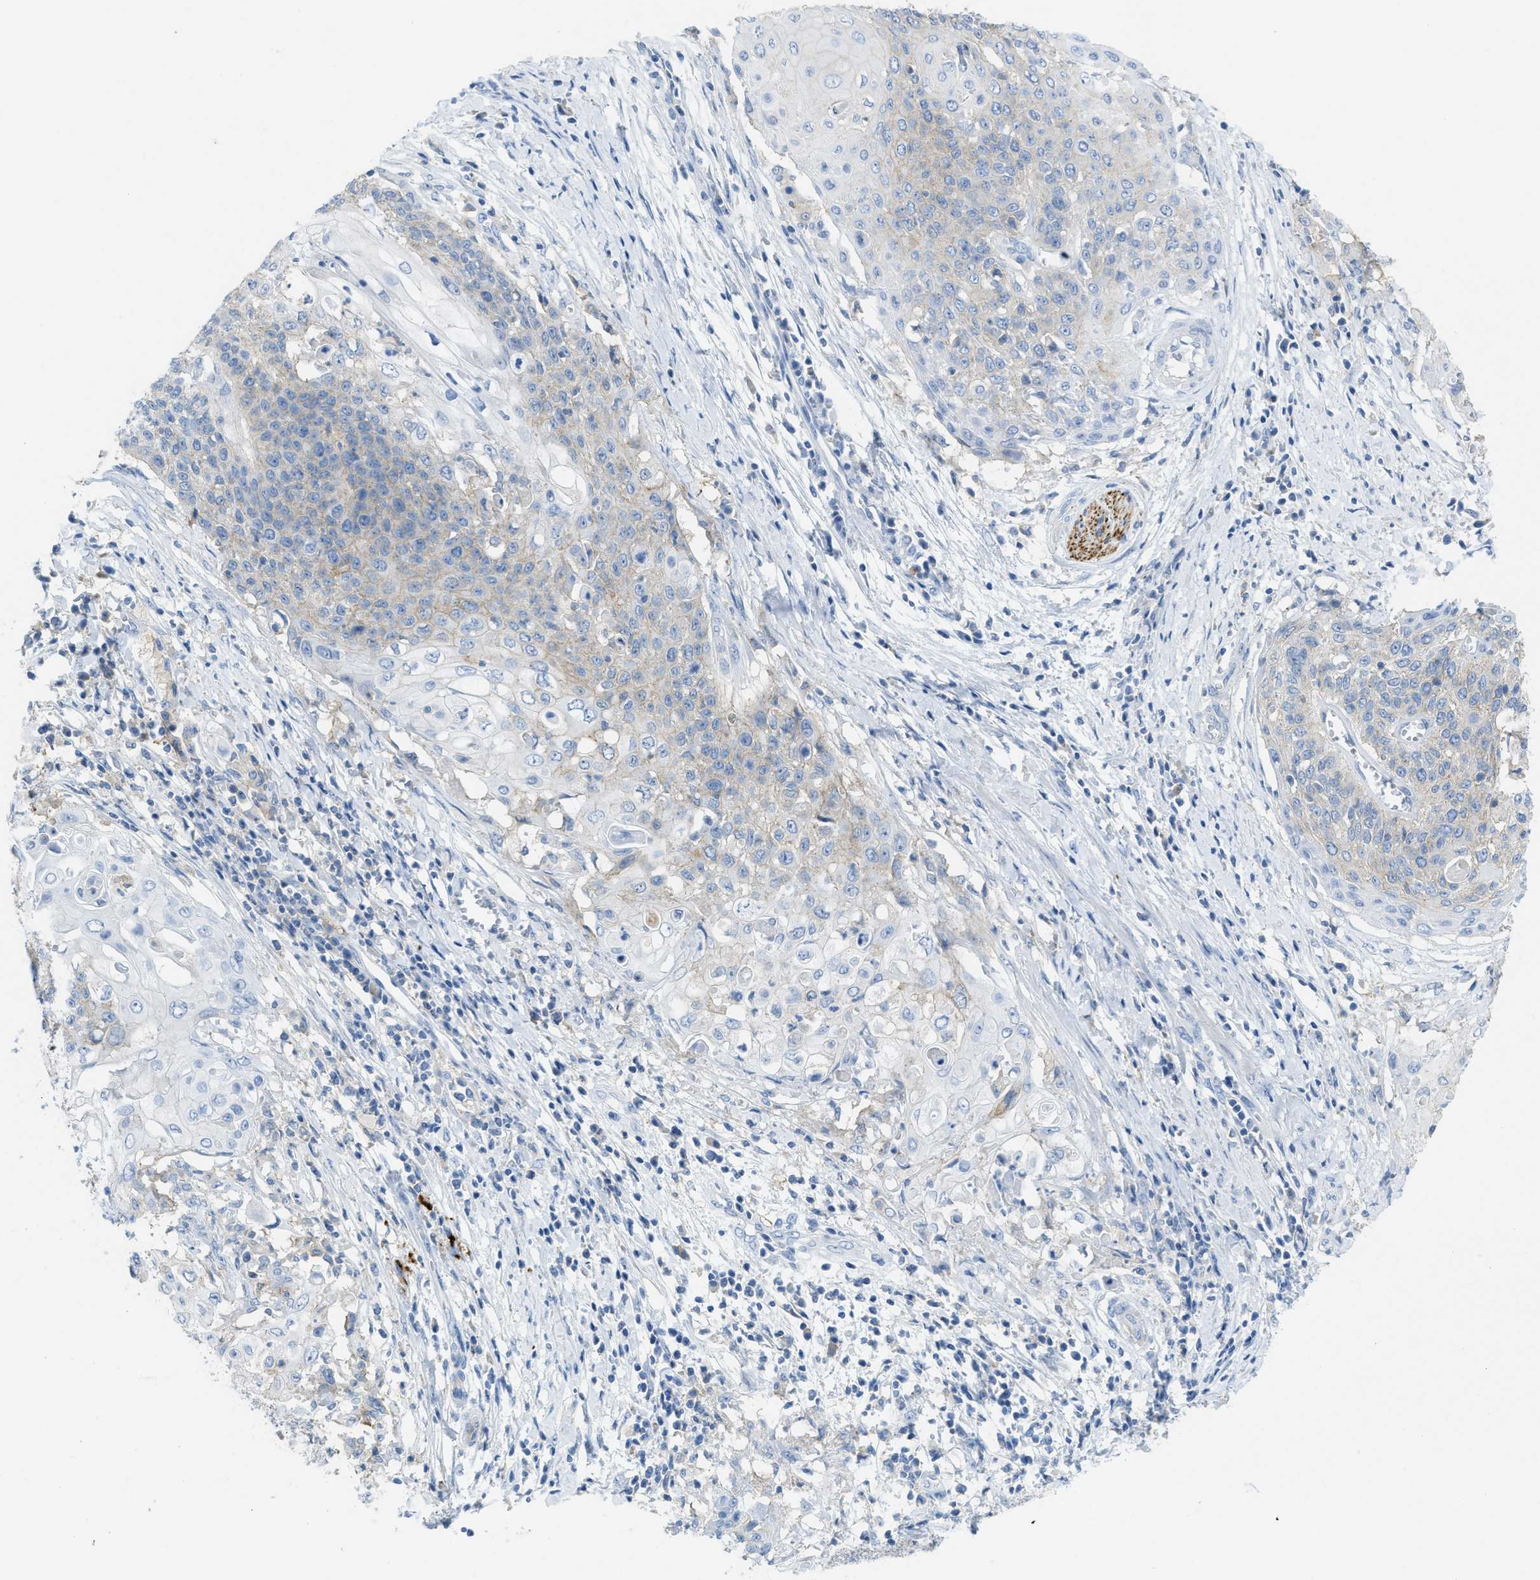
{"staining": {"intensity": "weak", "quantity": "<25%", "location": "cytoplasmic/membranous"}, "tissue": "cervical cancer", "cell_type": "Tumor cells", "image_type": "cancer", "snomed": [{"axis": "morphology", "description": "Squamous cell carcinoma, NOS"}, {"axis": "topography", "description": "Cervix"}], "caption": "Micrograph shows no protein expression in tumor cells of squamous cell carcinoma (cervical) tissue.", "gene": "CNNM4", "patient": {"sex": "female", "age": 39}}